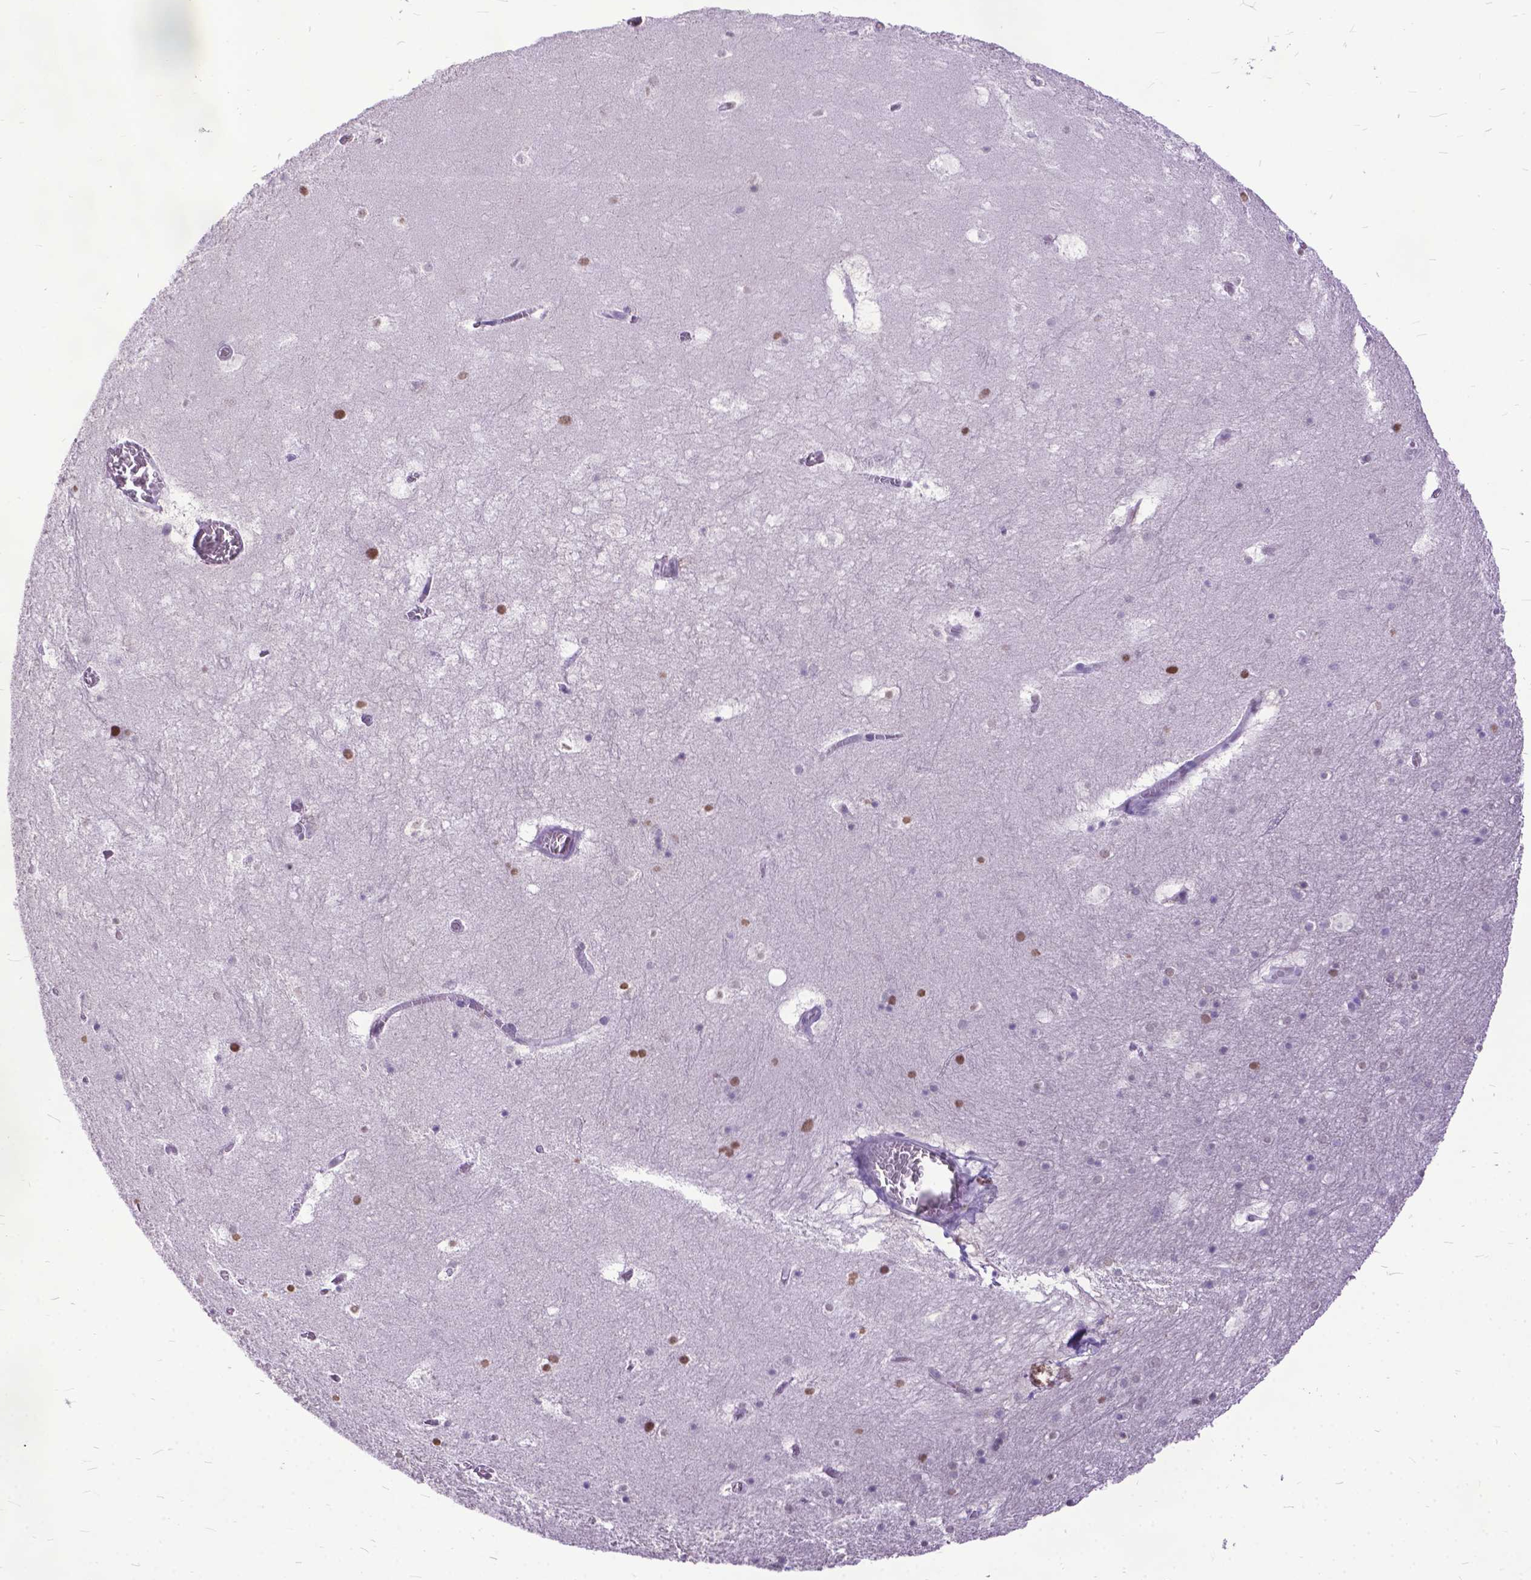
{"staining": {"intensity": "moderate", "quantity": "25%-75%", "location": "nuclear"}, "tissue": "hippocampus", "cell_type": "Glial cells", "image_type": "normal", "snomed": [{"axis": "morphology", "description": "Normal tissue, NOS"}, {"axis": "topography", "description": "Hippocampus"}], "caption": "Moderate nuclear staining for a protein is identified in about 25%-75% of glial cells of unremarkable hippocampus using immunohistochemistry.", "gene": "MARCHF10", "patient": {"sex": "male", "age": 45}}